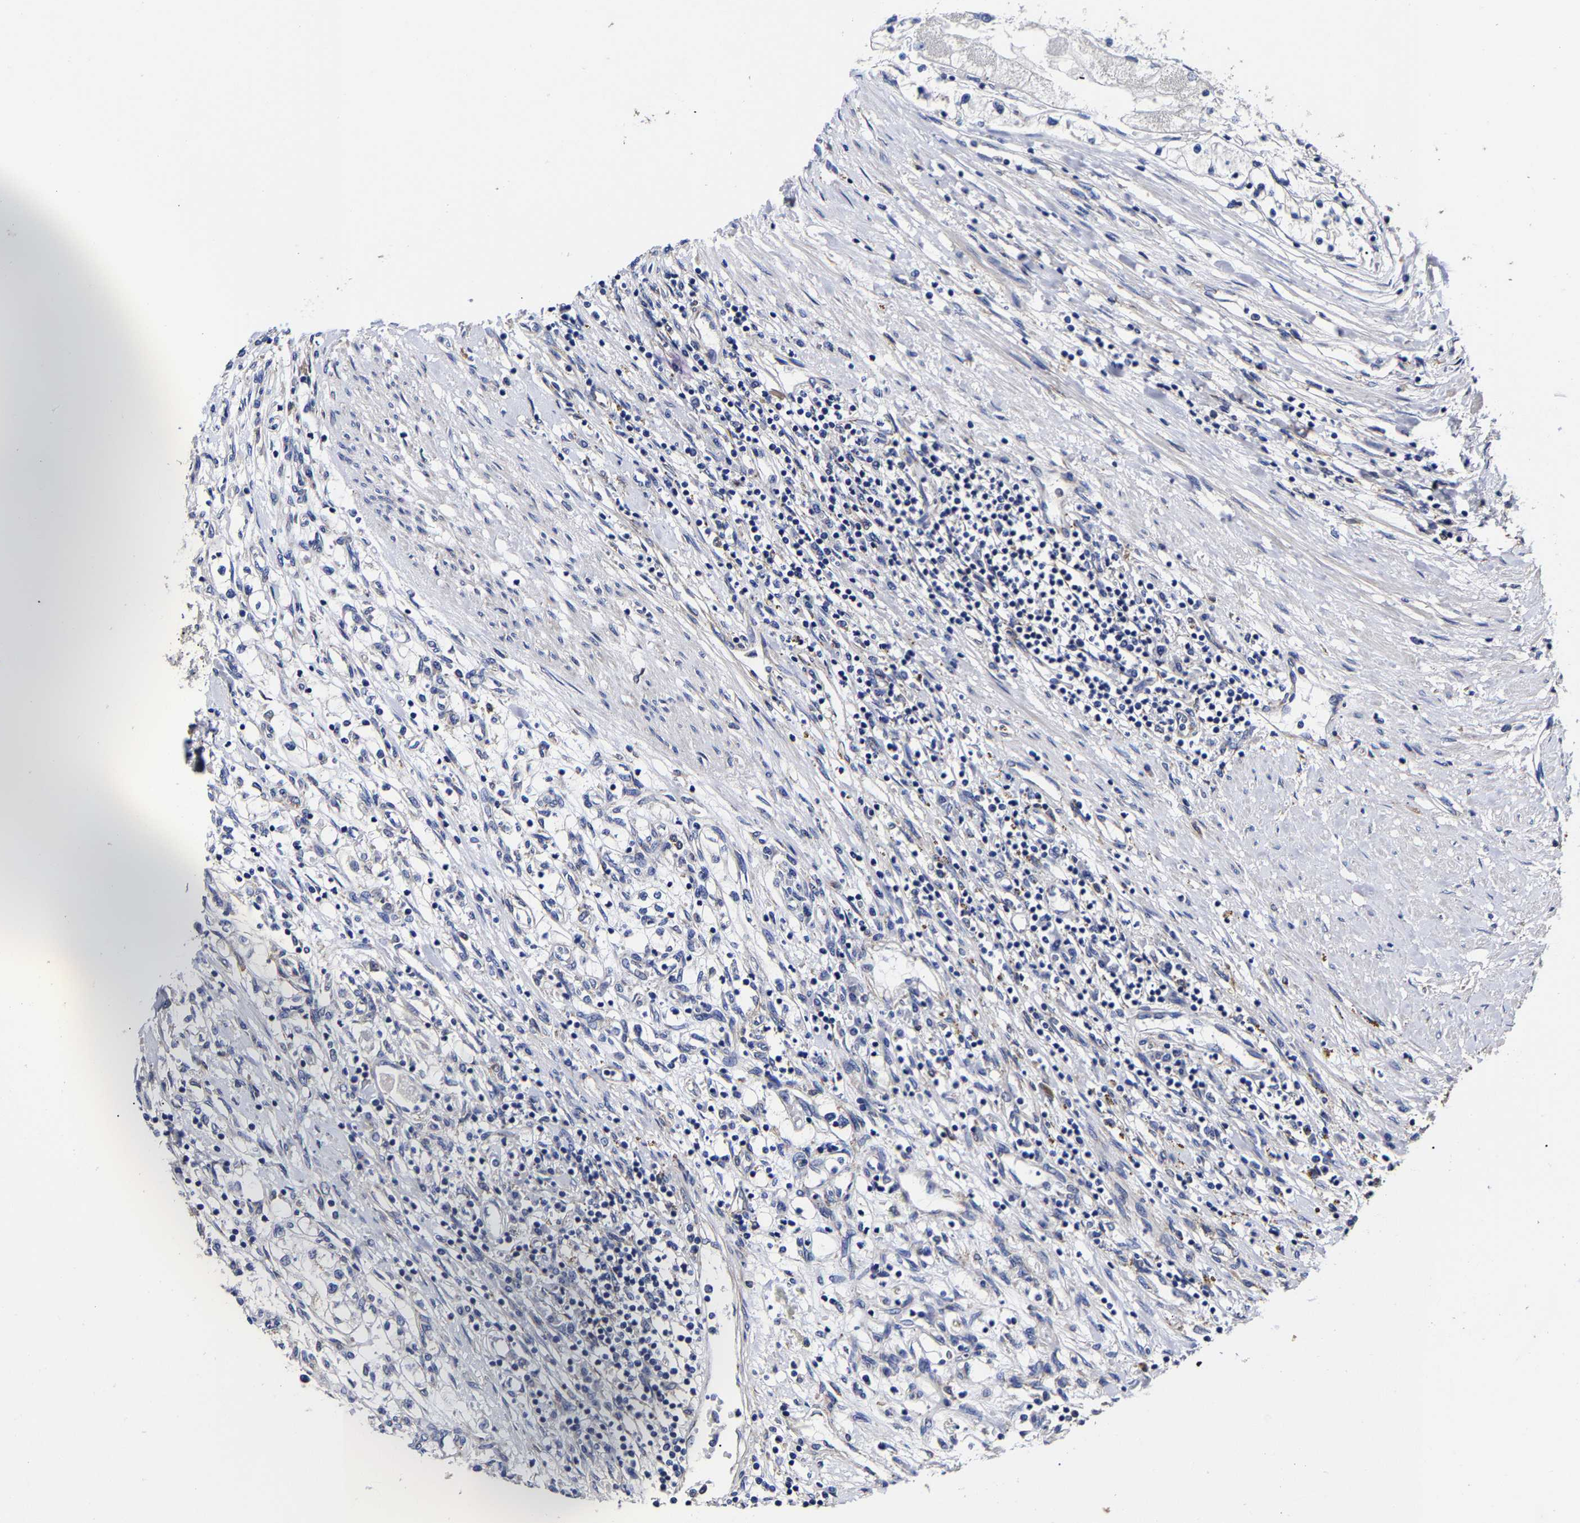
{"staining": {"intensity": "negative", "quantity": "none", "location": "none"}, "tissue": "renal cancer", "cell_type": "Tumor cells", "image_type": "cancer", "snomed": [{"axis": "morphology", "description": "Adenocarcinoma, NOS"}, {"axis": "topography", "description": "Kidney"}], "caption": "Image shows no significant protein positivity in tumor cells of renal adenocarcinoma. The staining is performed using DAB (3,3'-diaminobenzidine) brown chromogen with nuclei counter-stained in using hematoxylin.", "gene": "AASS", "patient": {"sex": "male", "age": 68}}